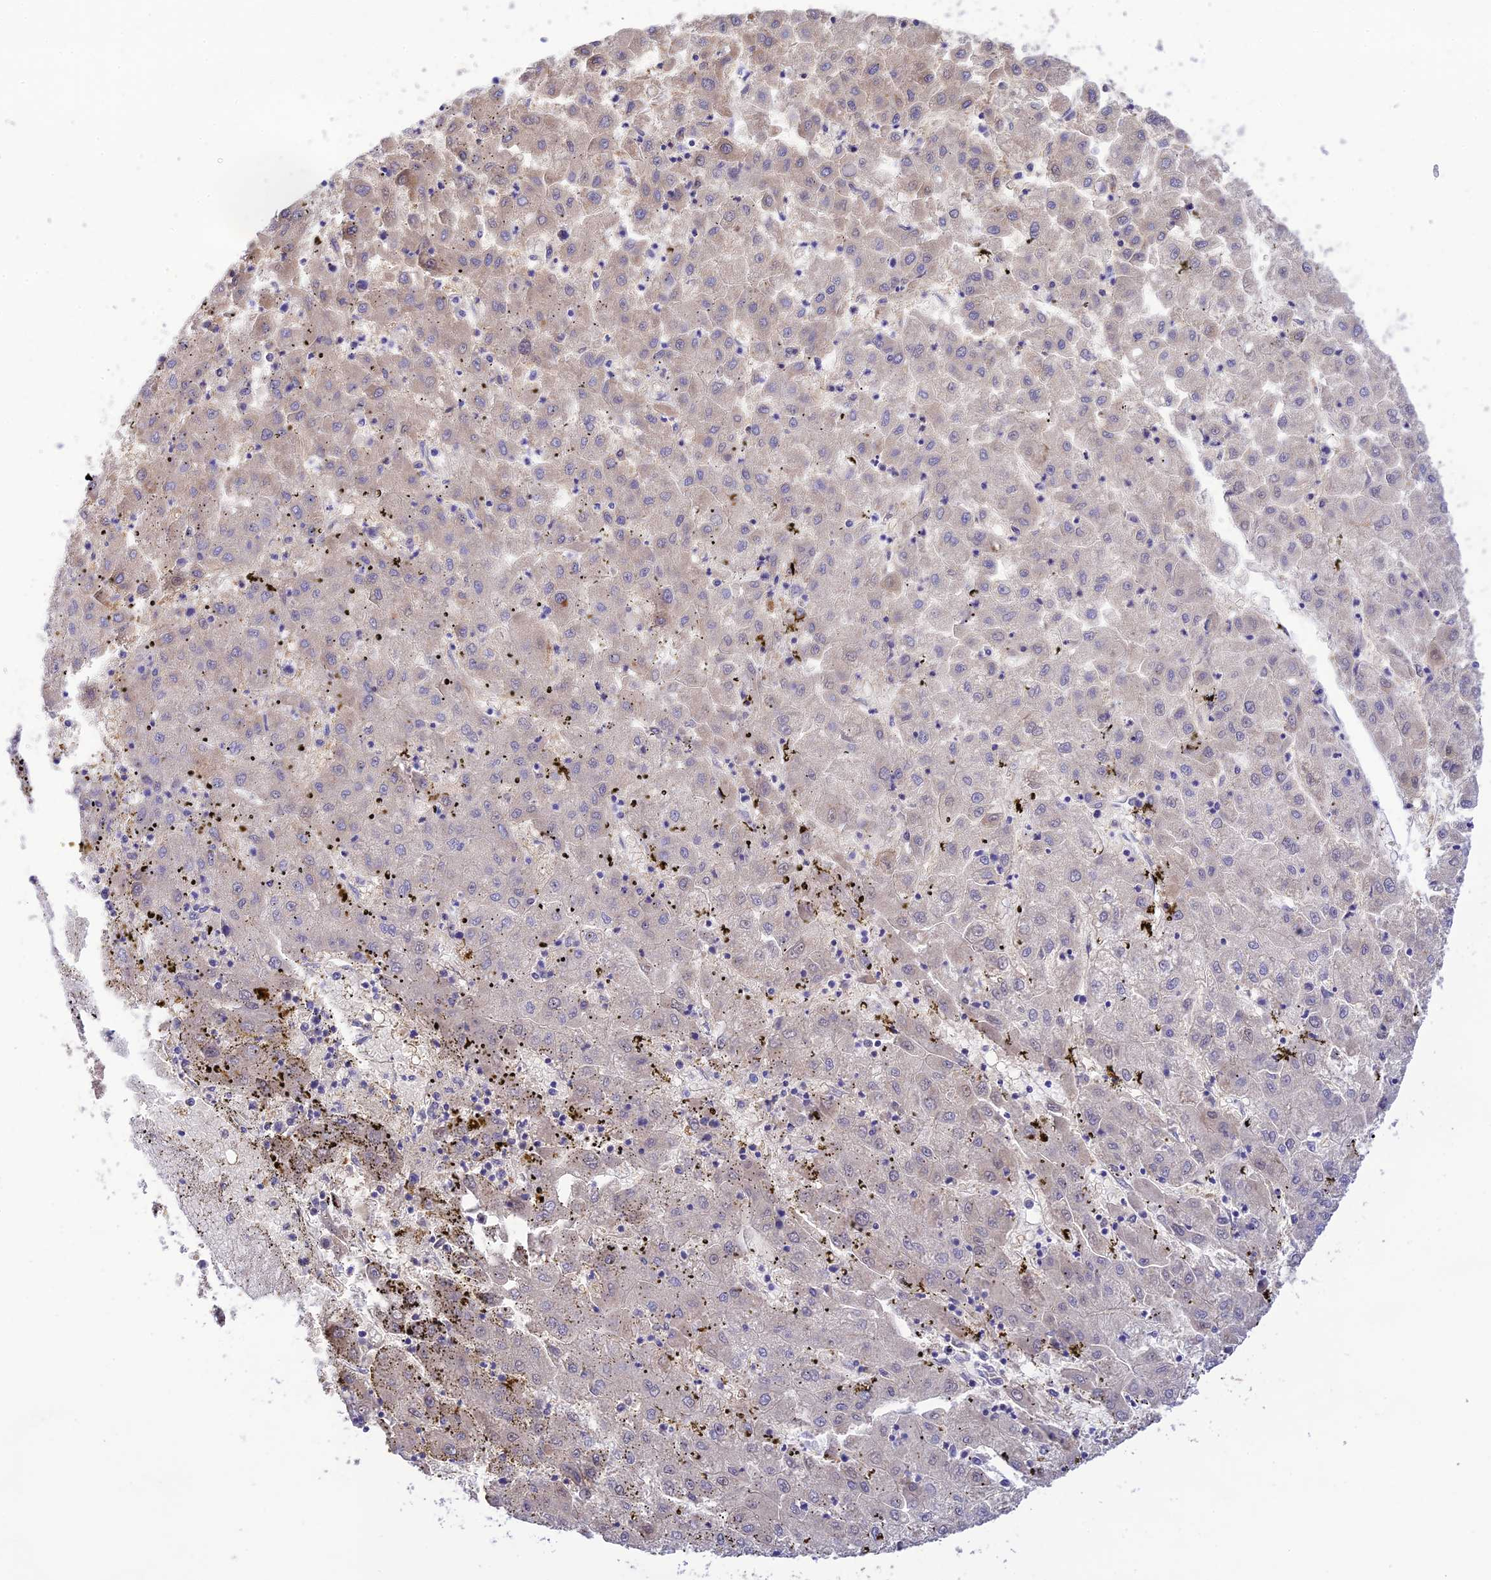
{"staining": {"intensity": "negative", "quantity": "none", "location": "none"}, "tissue": "liver cancer", "cell_type": "Tumor cells", "image_type": "cancer", "snomed": [{"axis": "morphology", "description": "Carcinoma, Hepatocellular, NOS"}, {"axis": "topography", "description": "Liver"}], "caption": "Immunohistochemistry (IHC) image of neoplastic tissue: liver cancer stained with DAB (3,3'-diaminobenzidine) displays no significant protein positivity in tumor cells.", "gene": "NLRP9", "patient": {"sex": "male", "age": 72}}